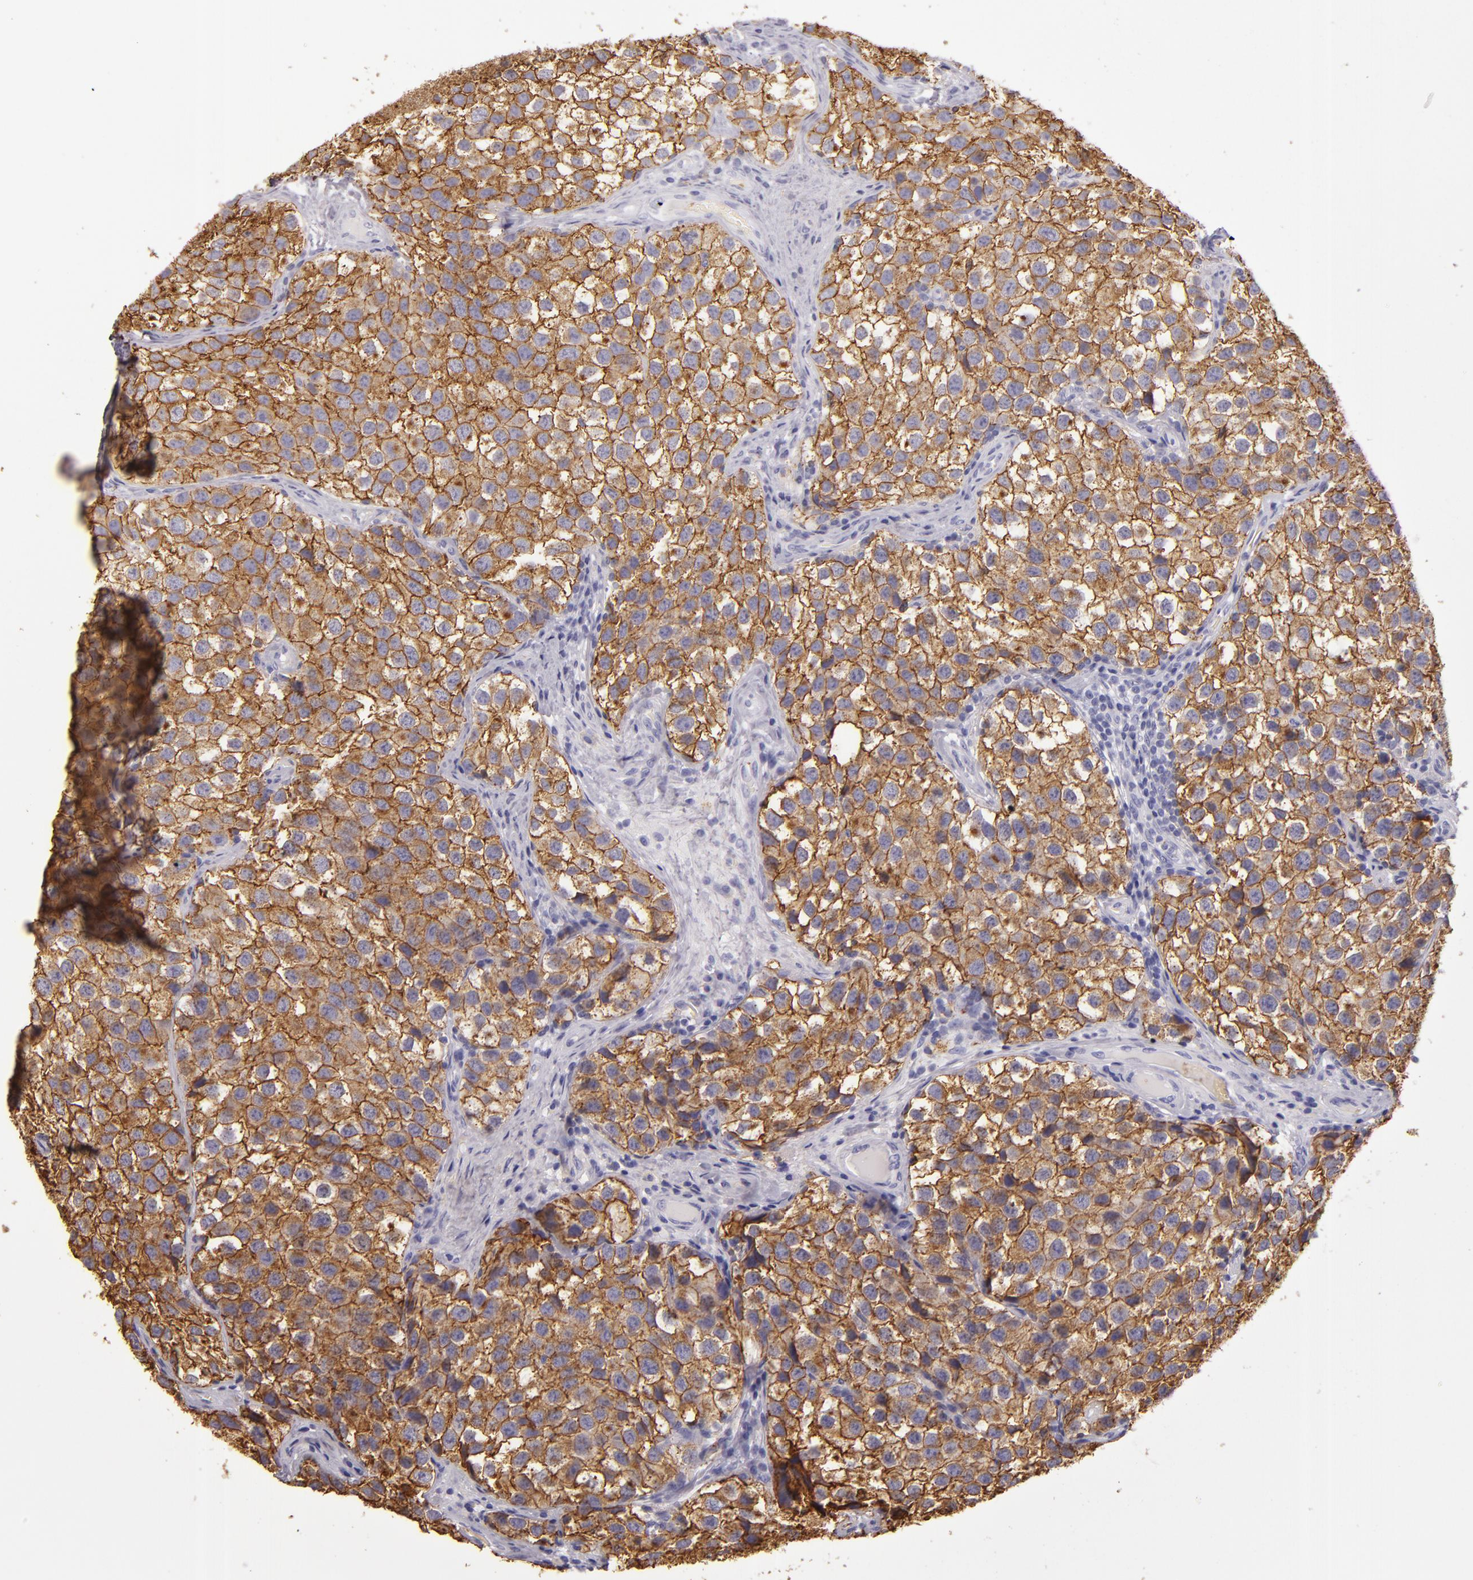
{"staining": {"intensity": "strong", "quantity": ">75%", "location": "cytoplasmic/membranous"}, "tissue": "testis cancer", "cell_type": "Tumor cells", "image_type": "cancer", "snomed": [{"axis": "morphology", "description": "Seminoma, NOS"}, {"axis": "topography", "description": "Testis"}], "caption": "The image displays staining of testis seminoma, revealing strong cytoplasmic/membranous protein positivity (brown color) within tumor cells.", "gene": "CD9", "patient": {"sex": "male", "age": 39}}